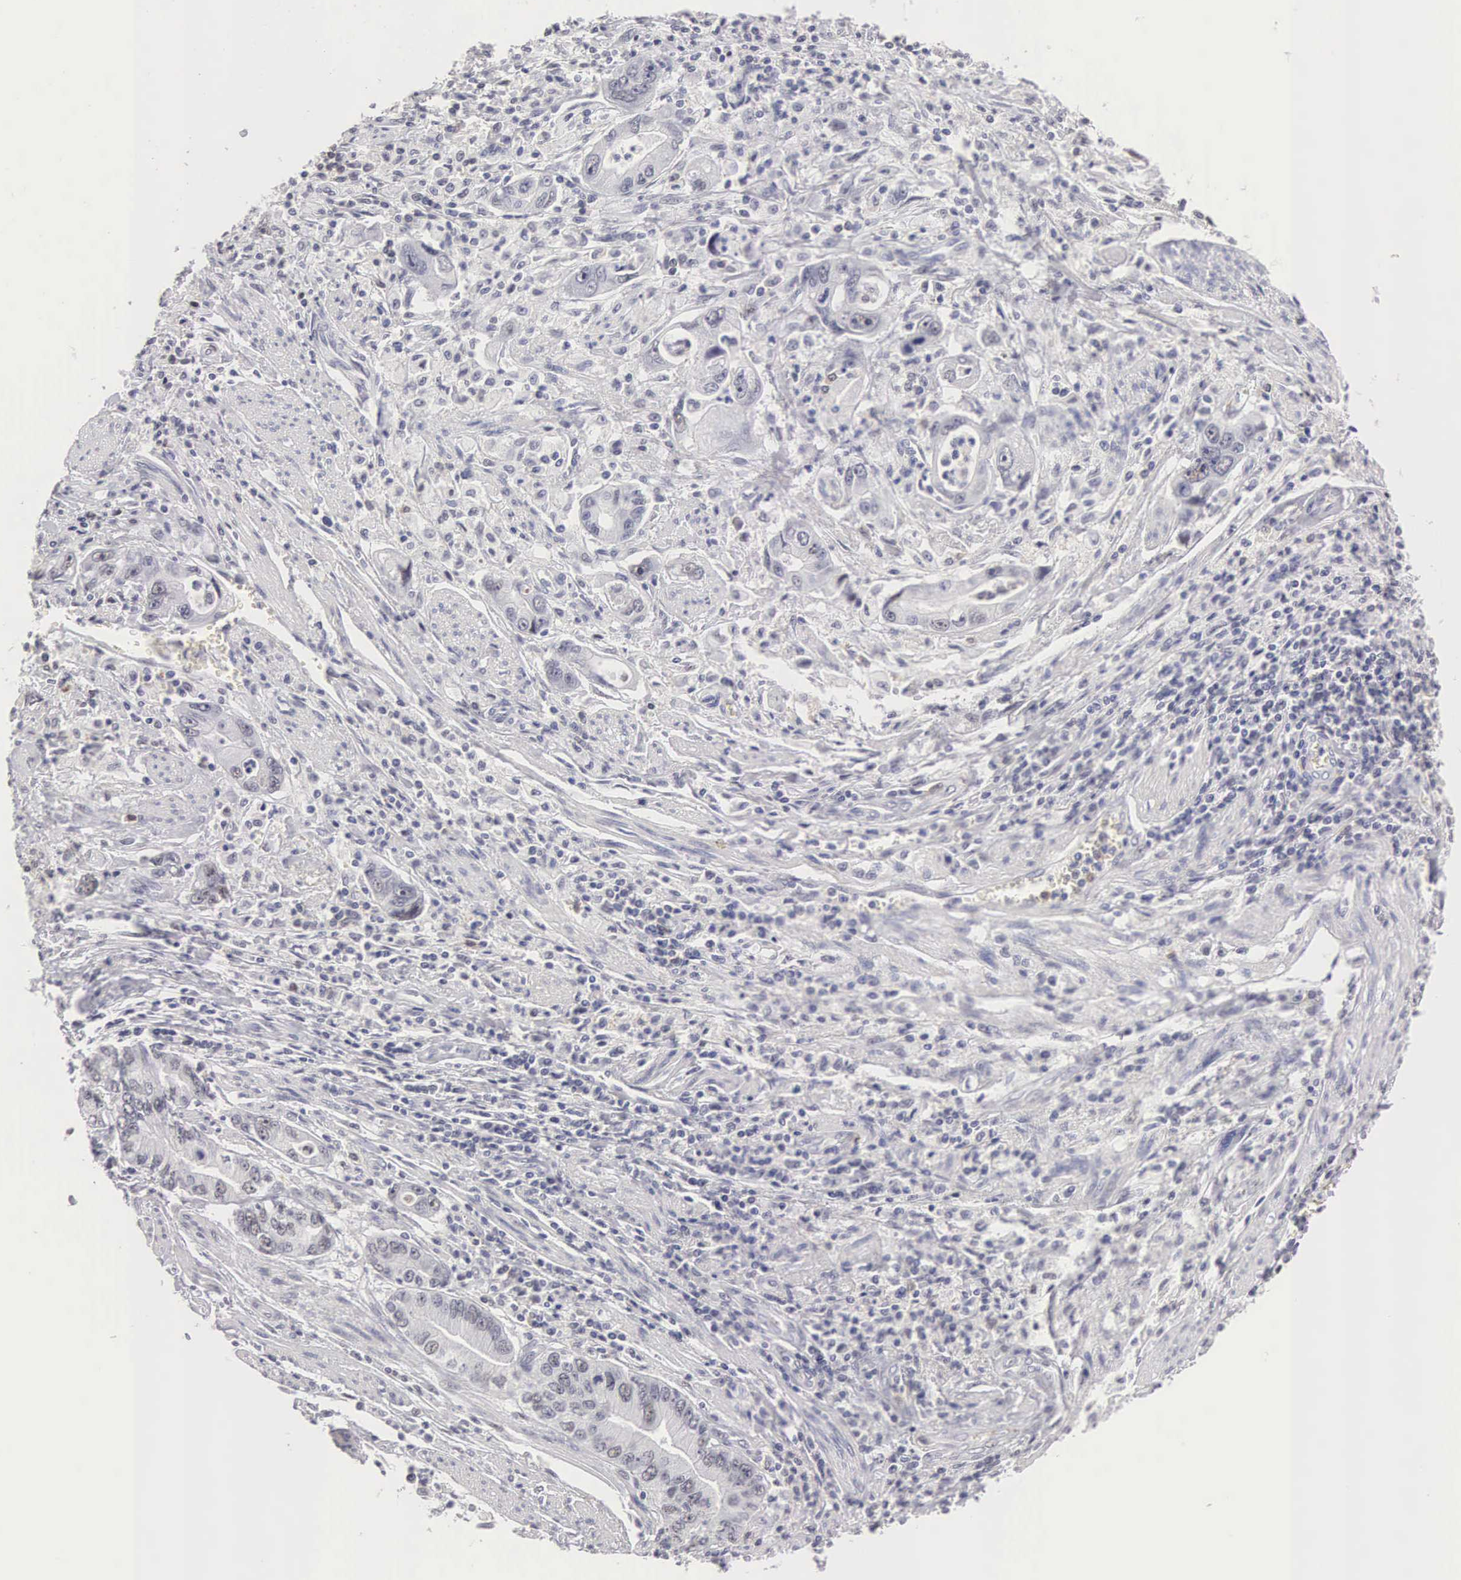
{"staining": {"intensity": "negative", "quantity": "none", "location": "none"}, "tissue": "stomach cancer", "cell_type": "Tumor cells", "image_type": "cancer", "snomed": [{"axis": "morphology", "description": "Adenocarcinoma, NOS"}, {"axis": "topography", "description": "Pancreas"}, {"axis": "topography", "description": "Stomach, upper"}], "caption": "Stomach cancer stained for a protein using IHC shows no positivity tumor cells.", "gene": "FAM47A", "patient": {"sex": "male", "age": 77}}